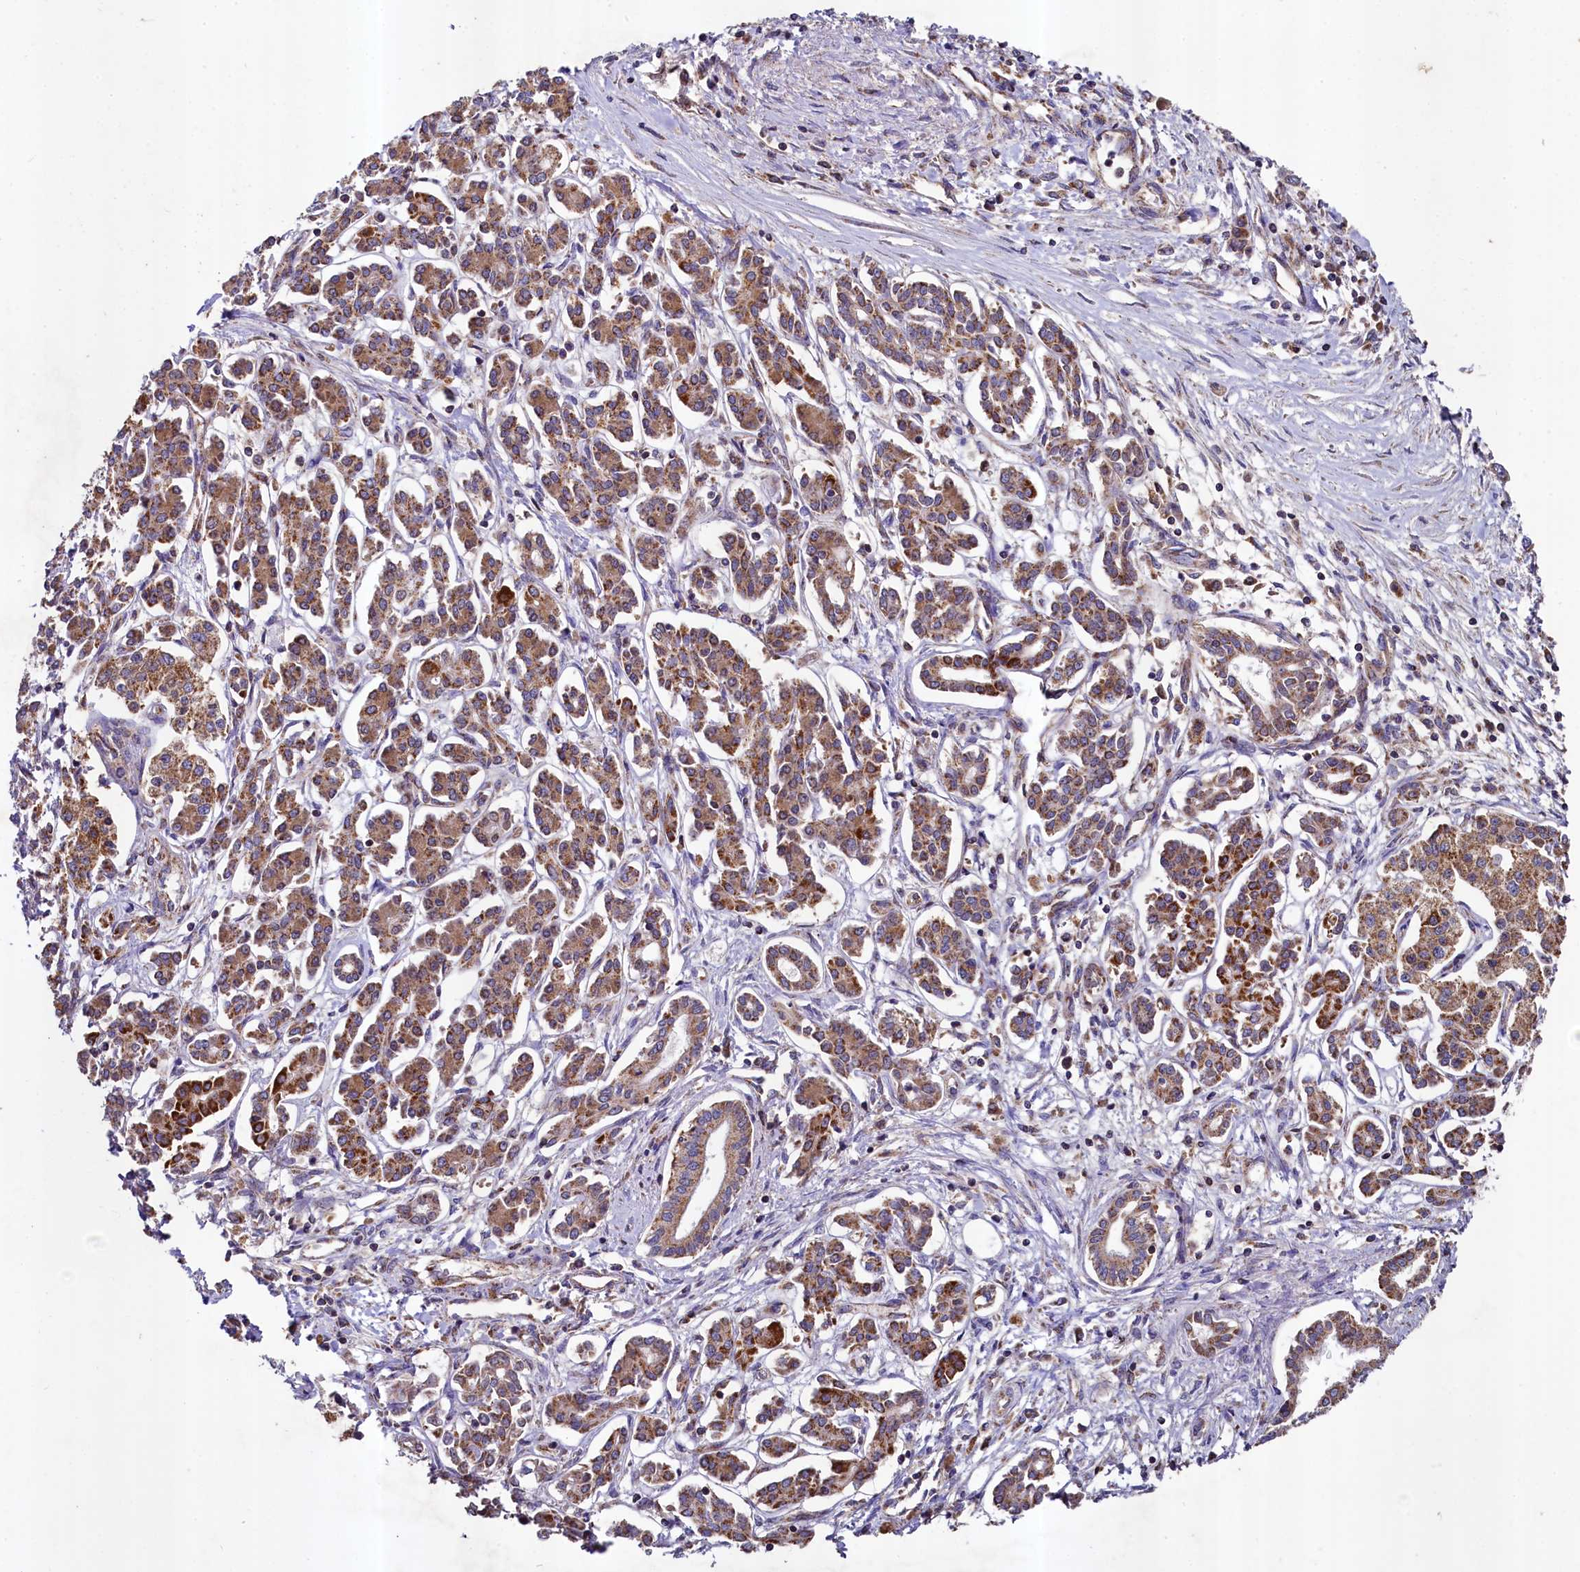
{"staining": {"intensity": "moderate", "quantity": ">75%", "location": "cytoplasmic/membranous"}, "tissue": "pancreatic cancer", "cell_type": "Tumor cells", "image_type": "cancer", "snomed": [{"axis": "morphology", "description": "Adenocarcinoma, NOS"}, {"axis": "topography", "description": "Pancreas"}], "caption": "Immunohistochemistry (IHC) staining of pancreatic cancer, which shows medium levels of moderate cytoplasmic/membranous staining in about >75% of tumor cells indicating moderate cytoplasmic/membranous protein expression. The staining was performed using DAB (3,3'-diaminobenzidine) (brown) for protein detection and nuclei were counterstained in hematoxylin (blue).", "gene": "METTL4", "patient": {"sex": "female", "age": 50}}